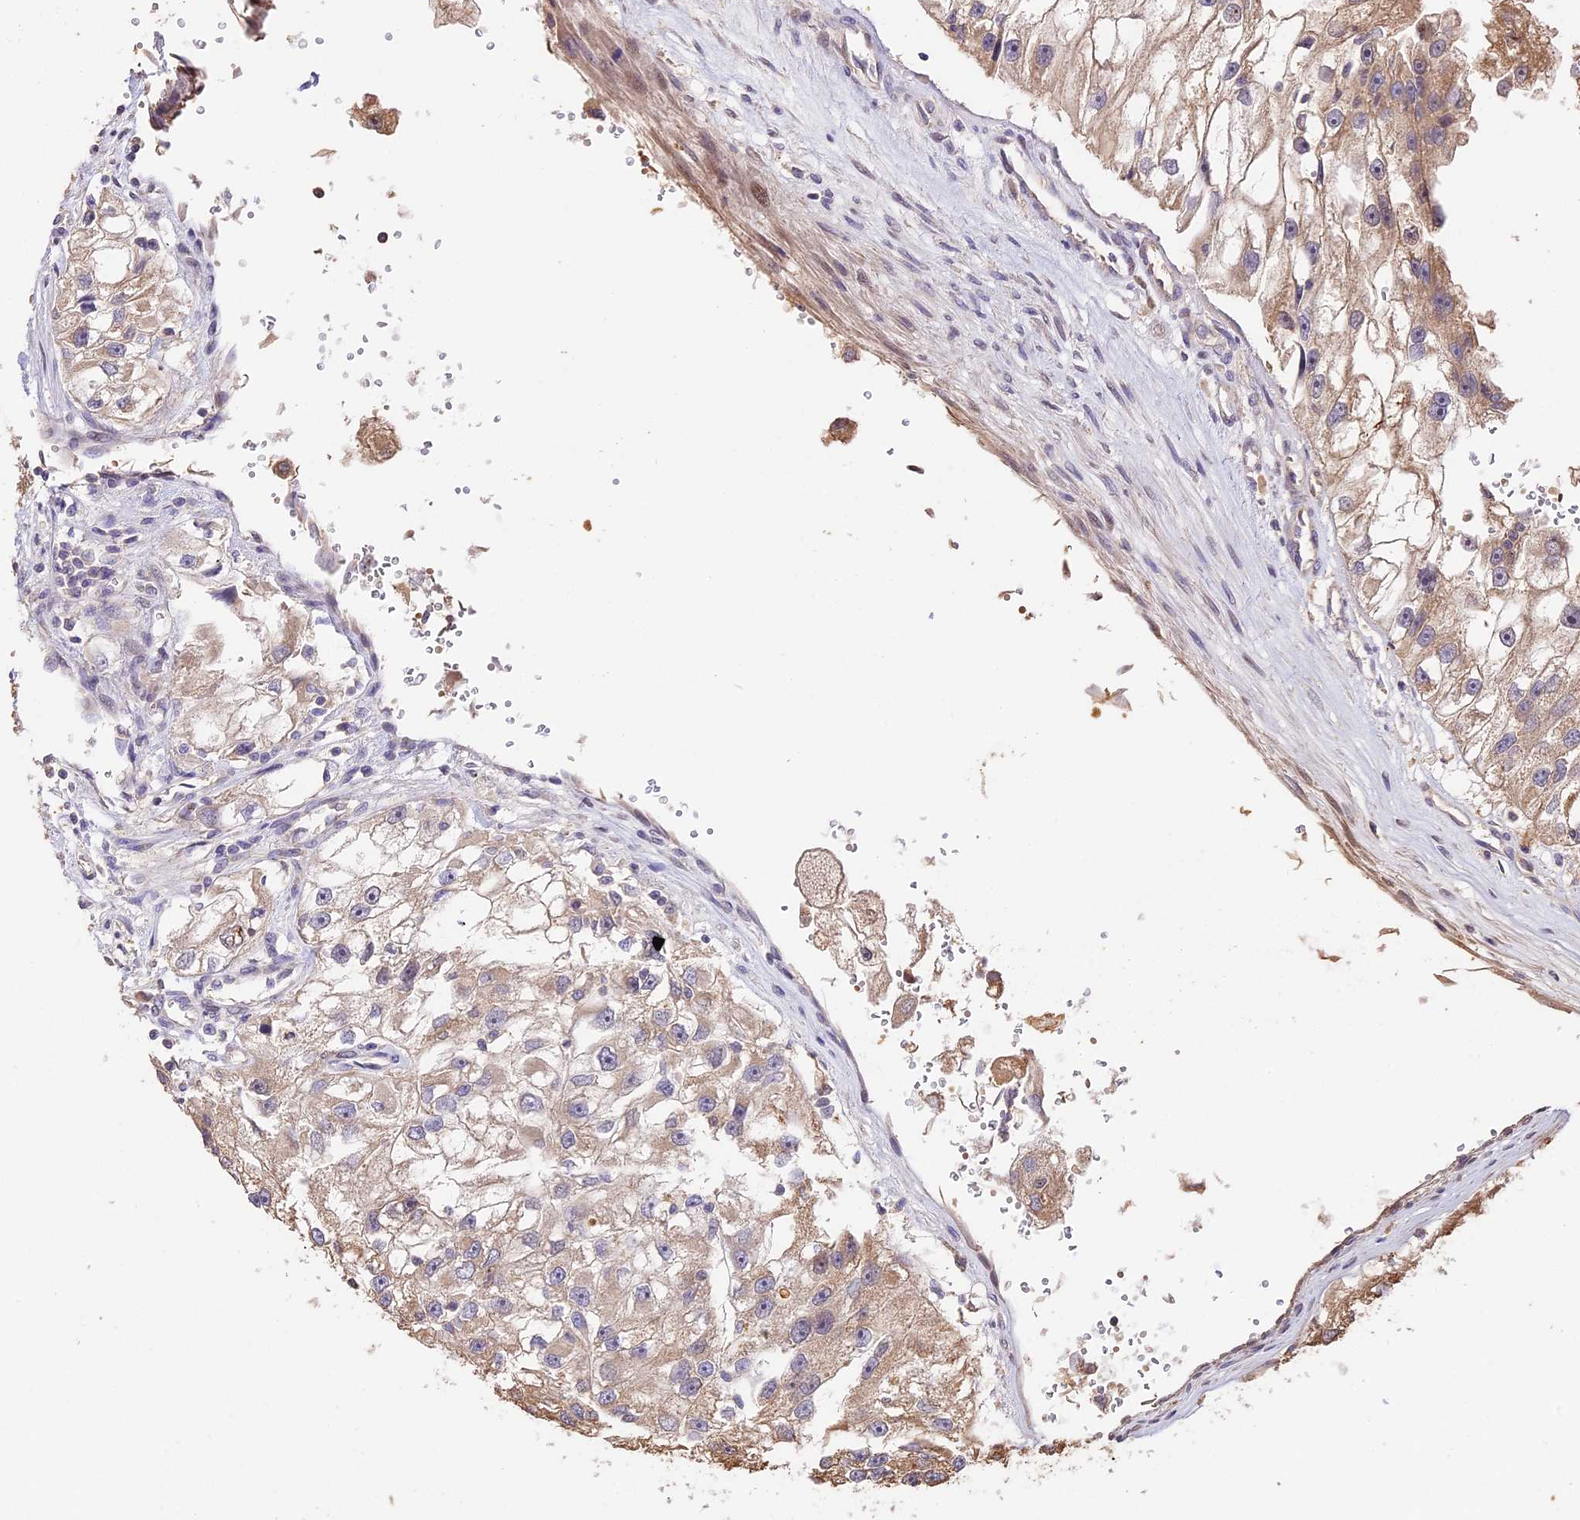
{"staining": {"intensity": "weak", "quantity": "25%-75%", "location": "cytoplasmic/membranous"}, "tissue": "renal cancer", "cell_type": "Tumor cells", "image_type": "cancer", "snomed": [{"axis": "morphology", "description": "Adenocarcinoma, NOS"}, {"axis": "topography", "description": "Kidney"}], "caption": "Protein analysis of renal cancer tissue reveals weak cytoplasmic/membranous expression in approximately 25%-75% of tumor cells. (IHC, brightfield microscopy, high magnification).", "gene": "PPP1R37", "patient": {"sex": "male", "age": 63}}